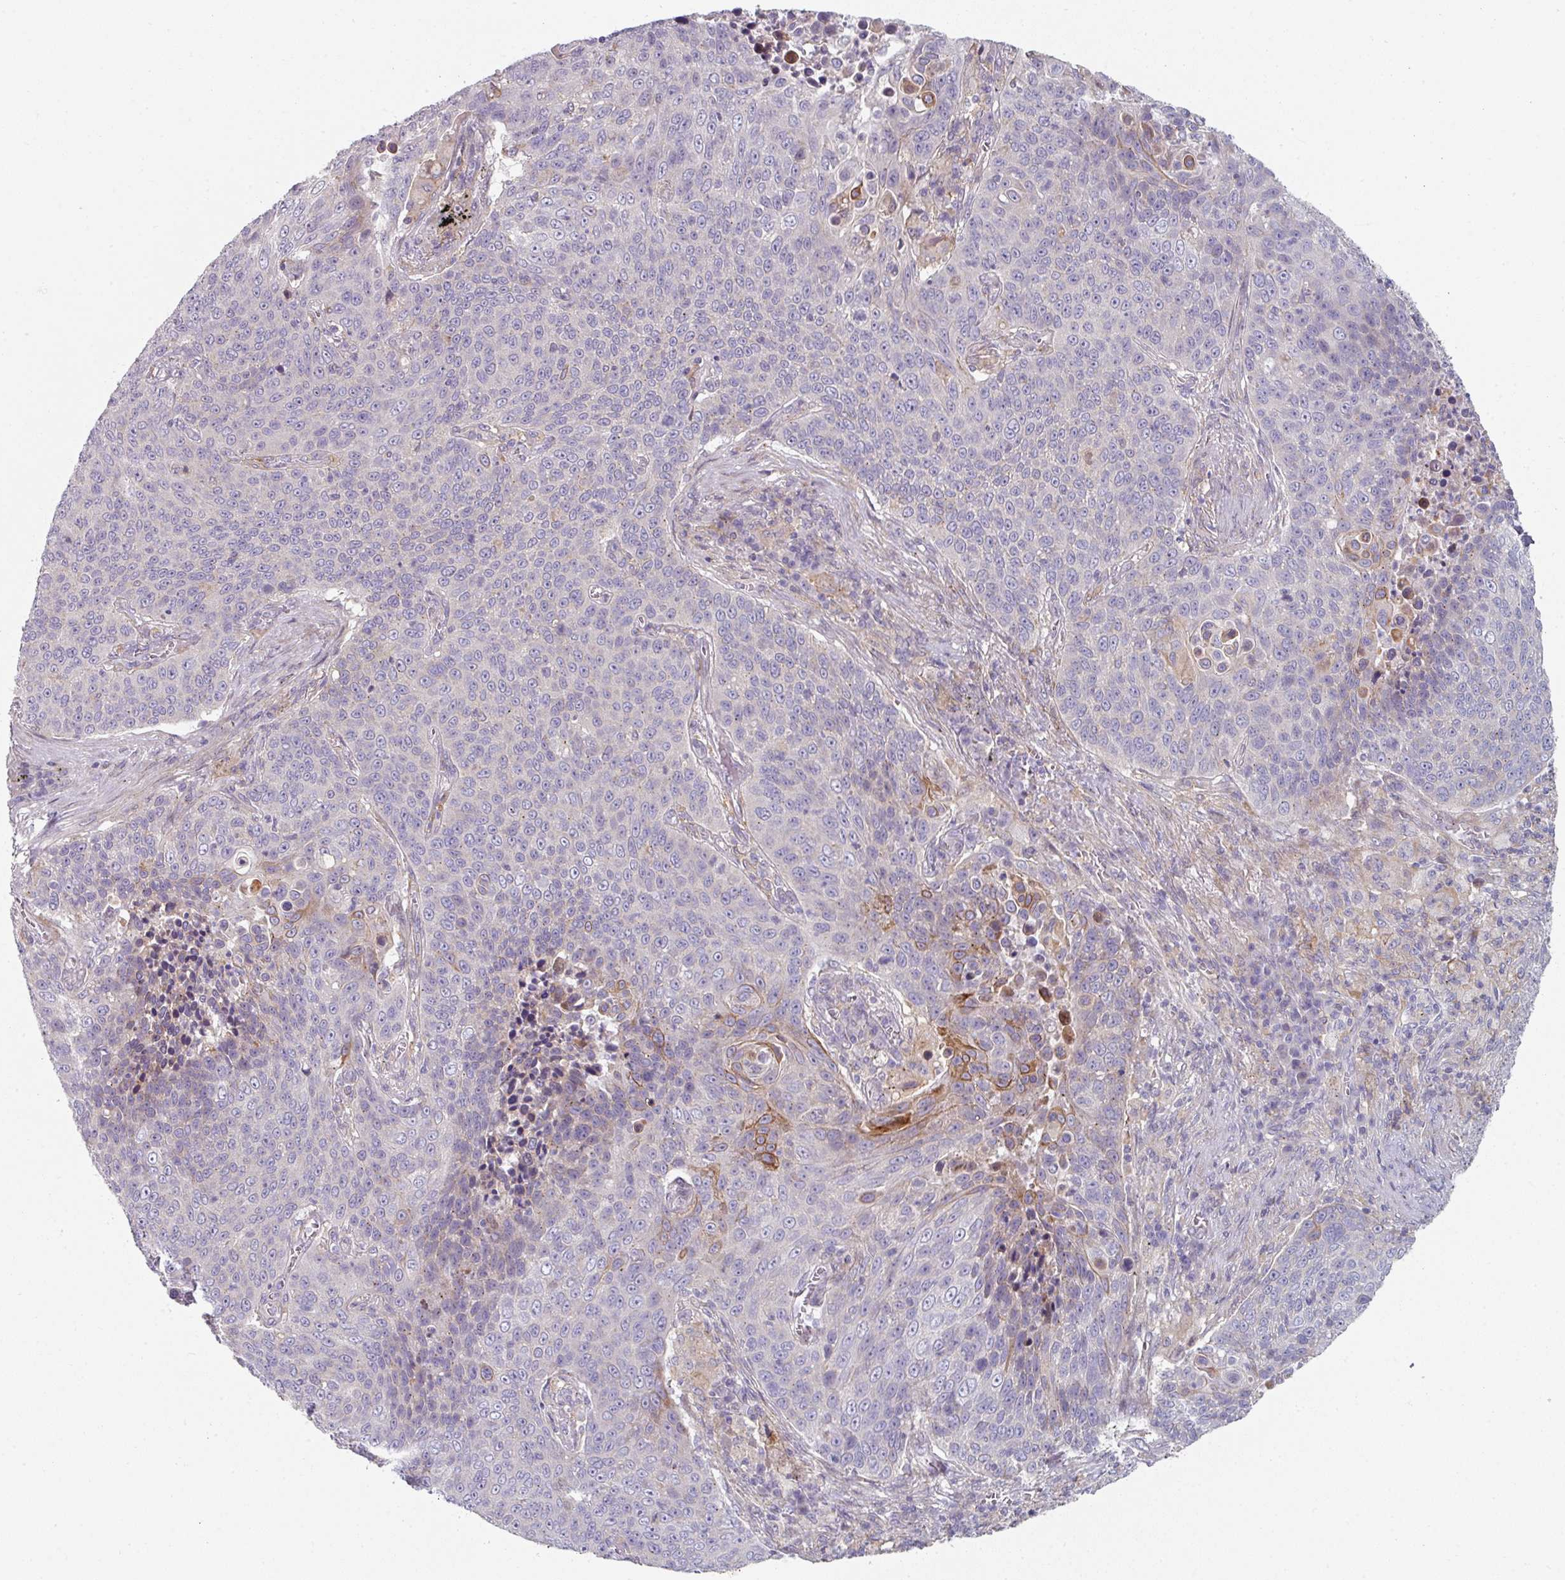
{"staining": {"intensity": "moderate", "quantity": "<25%", "location": "cytoplasmic/membranous"}, "tissue": "lung cancer", "cell_type": "Tumor cells", "image_type": "cancer", "snomed": [{"axis": "morphology", "description": "Squamous cell carcinoma, NOS"}, {"axis": "topography", "description": "Lung"}], "caption": "A micrograph showing moderate cytoplasmic/membranous staining in approximately <25% of tumor cells in lung squamous cell carcinoma, as visualized by brown immunohistochemical staining.", "gene": "WSB2", "patient": {"sex": "male", "age": 78}}